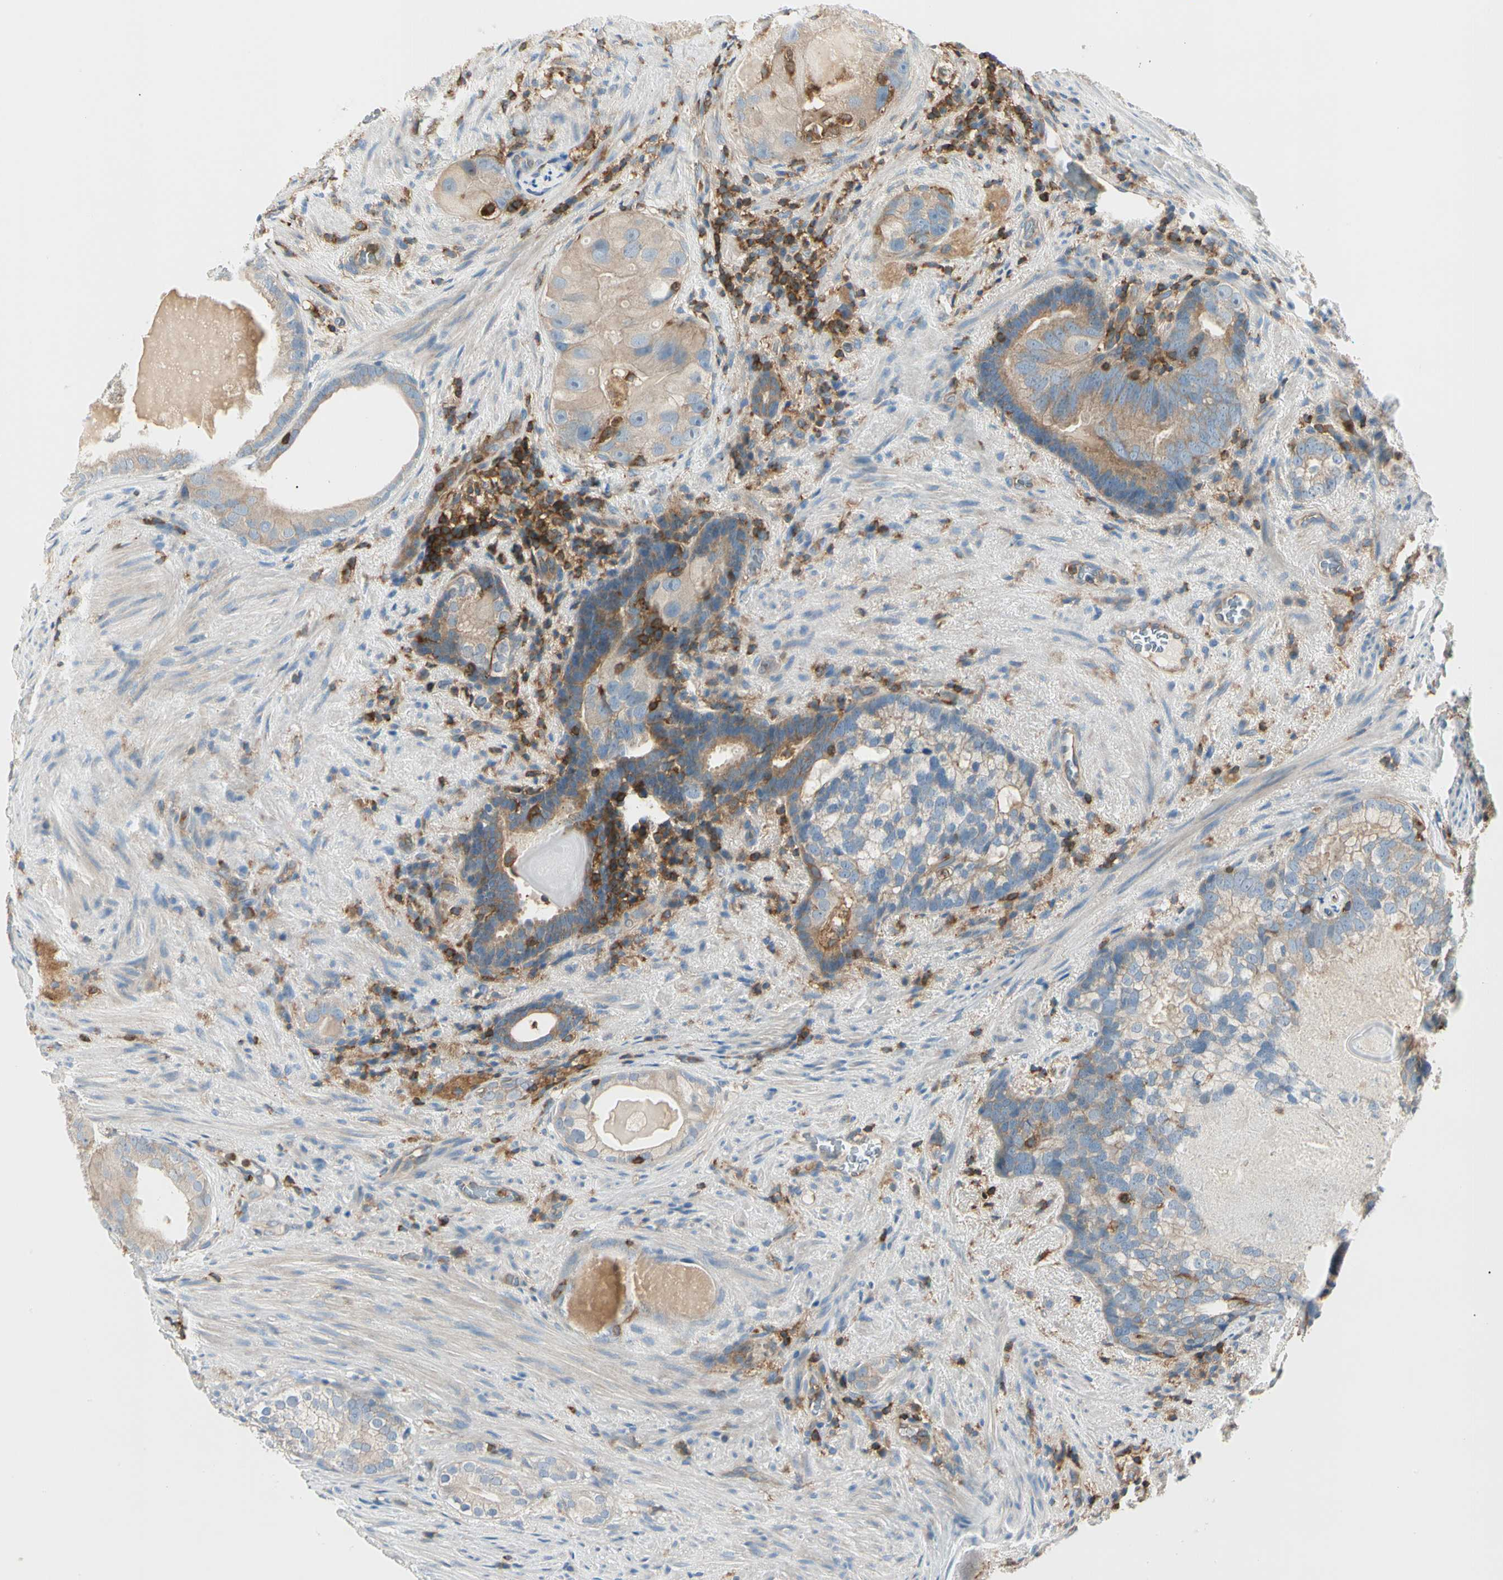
{"staining": {"intensity": "weak", "quantity": "25%-75%", "location": "cytoplasmic/membranous"}, "tissue": "prostate cancer", "cell_type": "Tumor cells", "image_type": "cancer", "snomed": [{"axis": "morphology", "description": "Adenocarcinoma, High grade"}, {"axis": "topography", "description": "Prostate"}], "caption": "Protein staining demonstrates weak cytoplasmic/membranous expression in approximately 25%-75% of tumor cells in prostate cancer. (DAB (3,3'-diaminobenzidine) IHC, brown staining for protein, blue staining for nuclei).", "gene": "CAPZA2", "patient": {"sex": "male", "age": 66}}